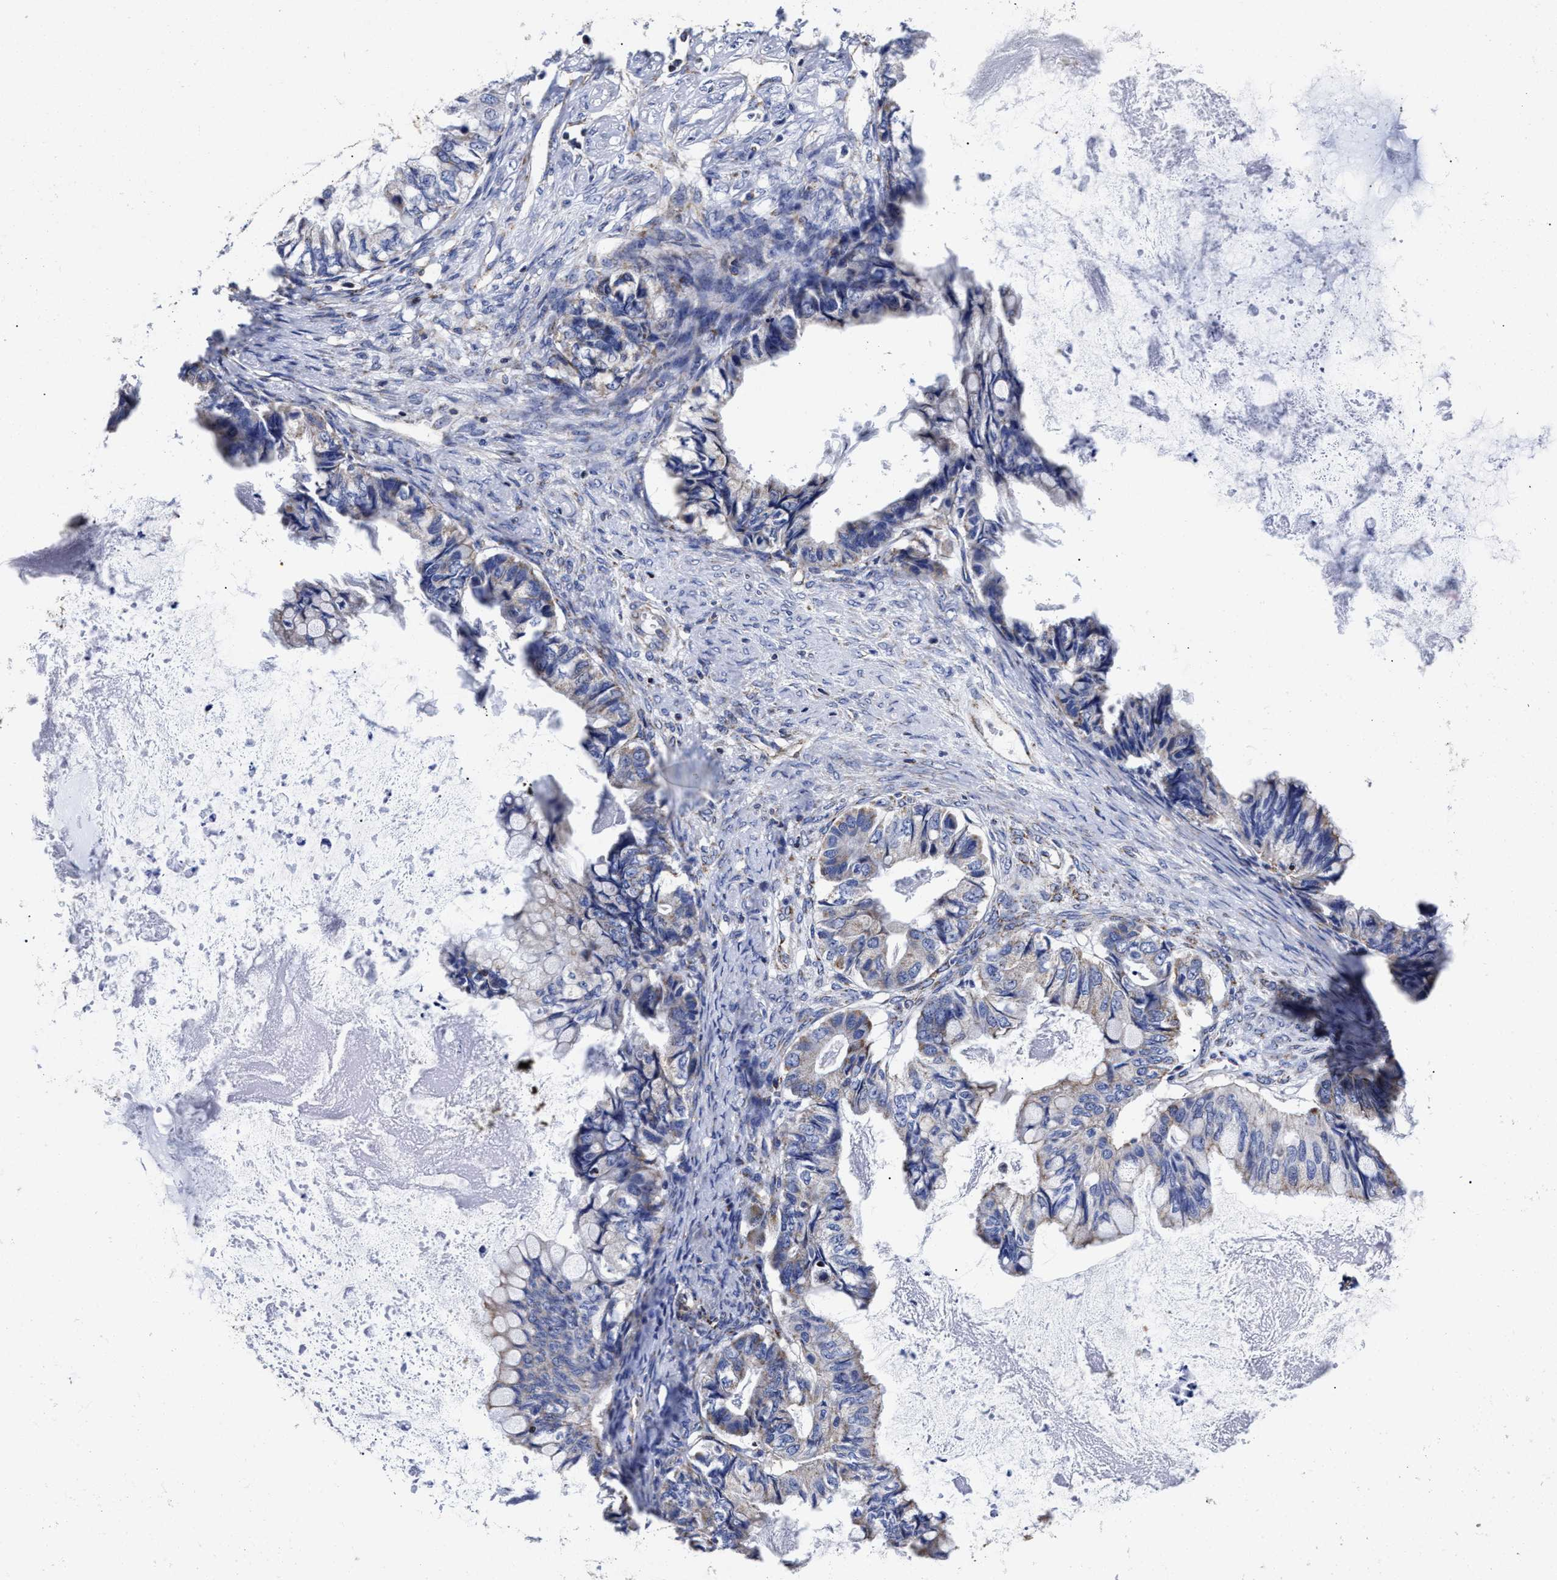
{"staining": {"intensity": "weak", "quantity": "<25%", "location": "cytoplasmic/membranous"}, "tissue": "ovarian cancer", "cell_type": "Tumor cells", "image_type": "cancer", "snomed": [{"axis": "morphology", "description": "Cystadenocarcinoma, mucinous, NOS"}, {"axis": "topography", "description": "Ovary"}], "caption": "Ovarian mucinous cystadenocarcinoma was stained to show a protein in brown. There is no significant positivity in tumor cells. (DAB immunohistochemistry visualized using brightfield microscopy, high magnification).", "gene": "HINT2", "patient": {"sex": "female", "age": 80}}